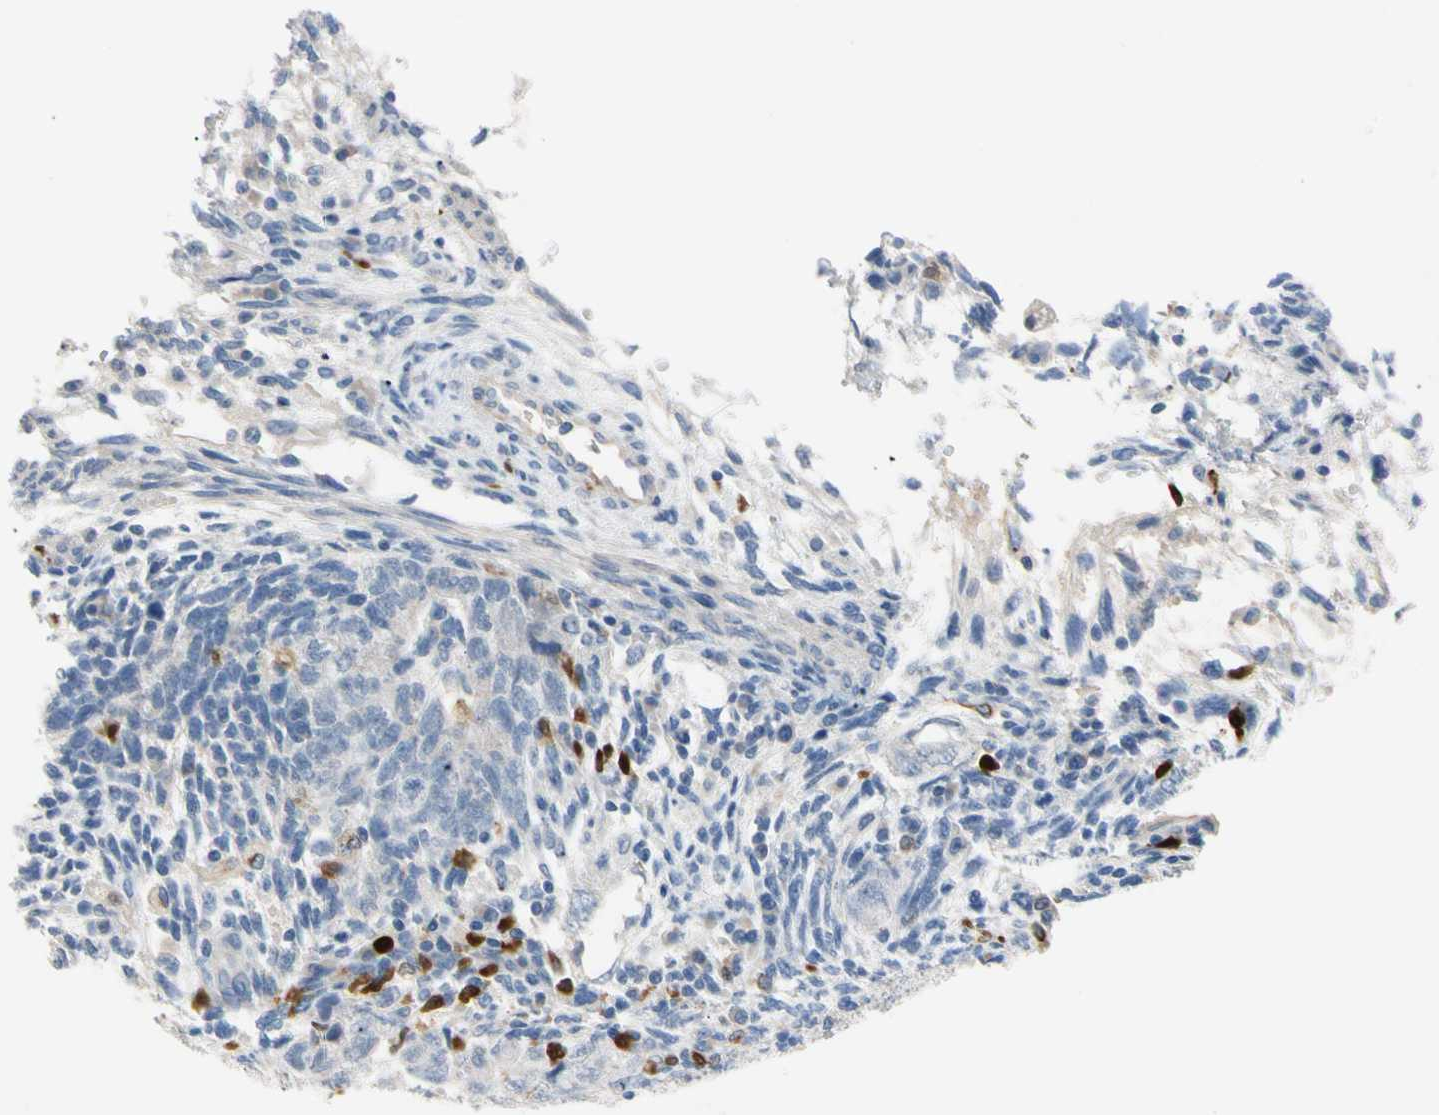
{"staining": {"intensity": "negative", "quantity": "none", "location": "none"}, "tissue": "testis cancer", "cell_type": "Tumor cells", "image_type": "cancer", "snomed": [{"axis": "morphology", "description": "Normal tissue, NOS"}, {"axis": "morphology", "description": "Carcinoma, Embryonal, NOS"}, {"axis": "topography", "description": "Testis"}], "caption": "This is an IHC micrograph of testis cancer. There is no staining in tumor cells.", "gene": "TRAF5", "patient": {"sex": "male", "age": 36}}